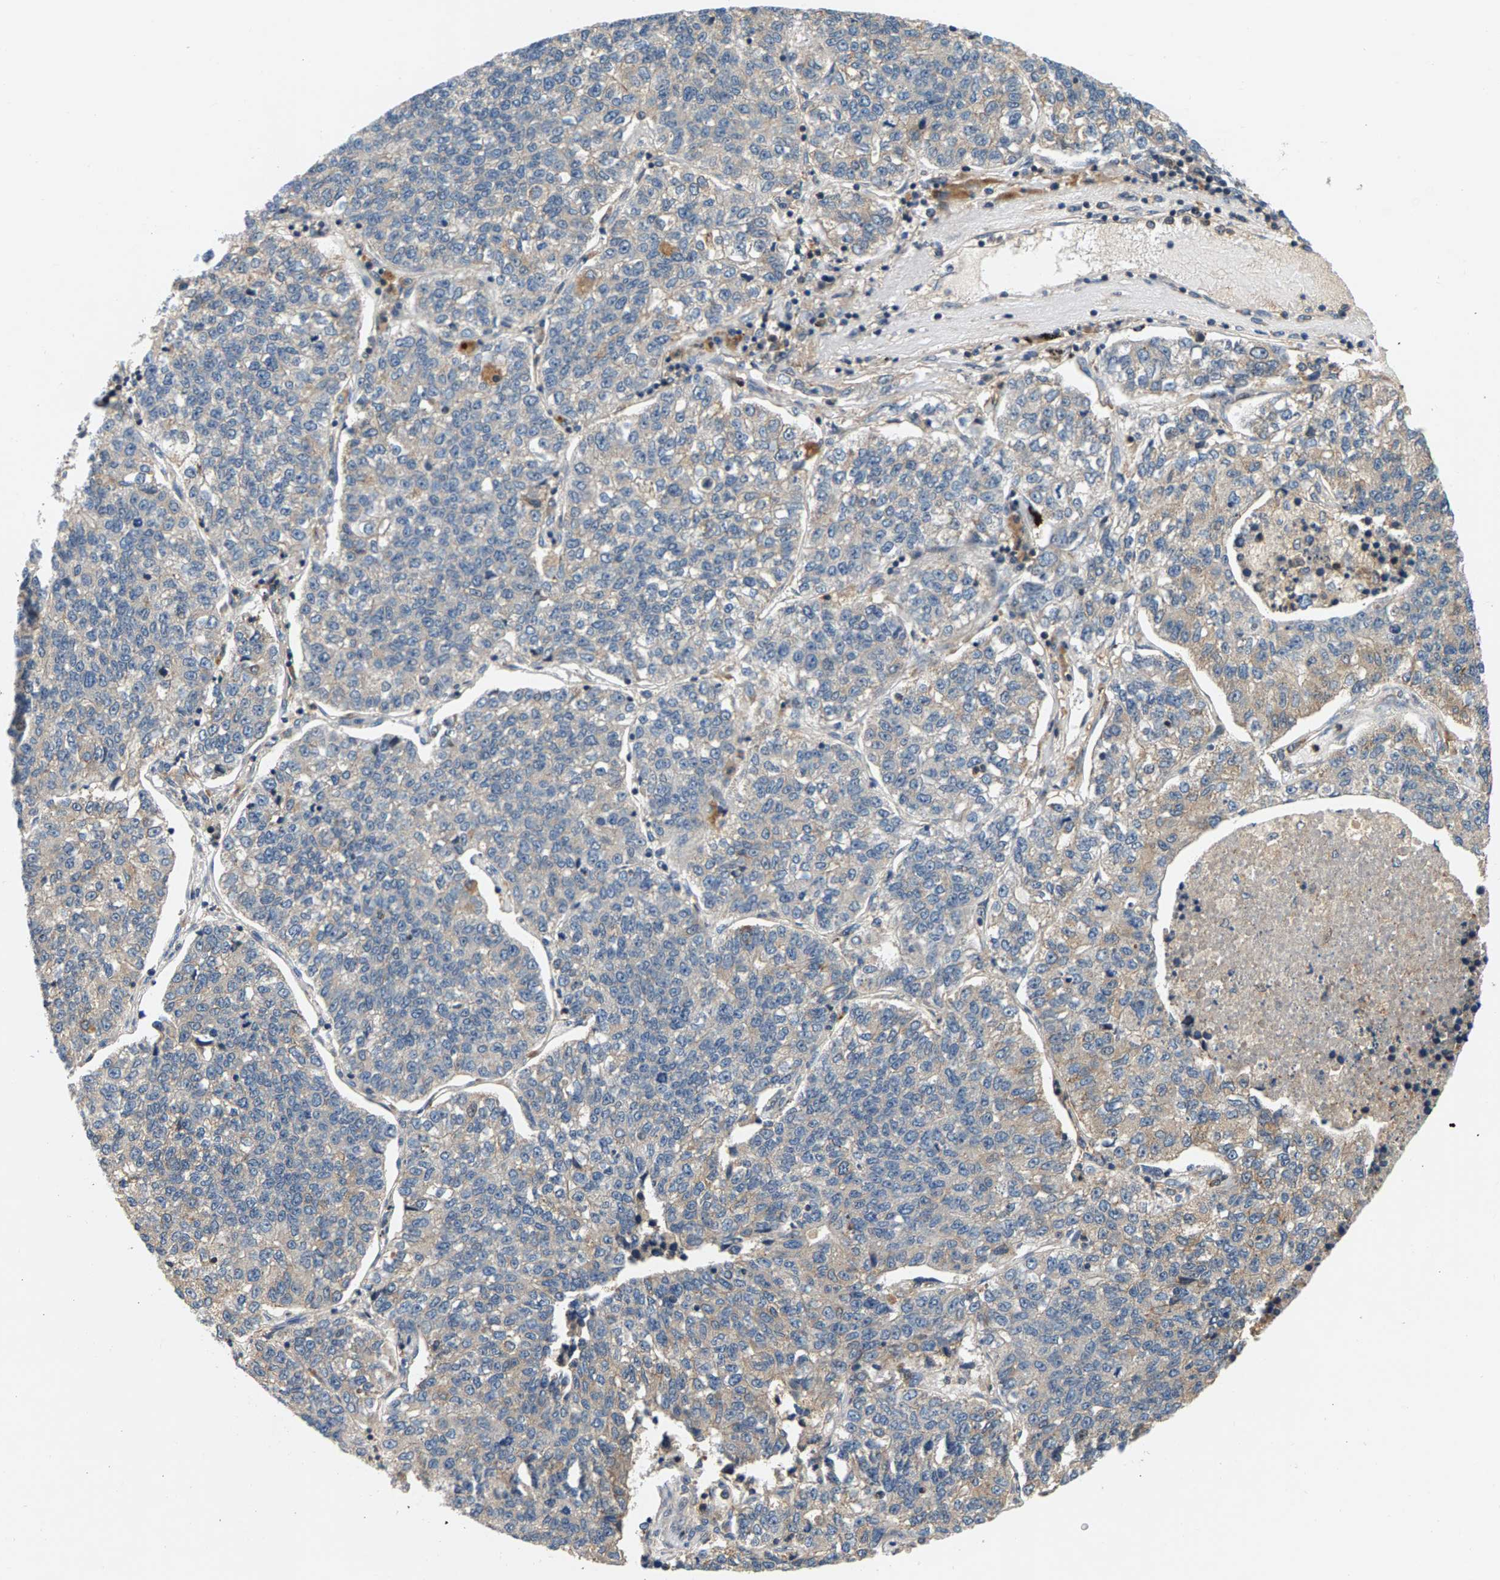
{"staining": {"intensity": "negative", "quantity": "none", "location": "none"}, "tissue": "lung cancer", "cell_type": "Tumor cells", "image_type": "cancer", "snomed": [{"axis": "morphology", "description": "Adenocarcinoma, NOS"}, {"axis": "topography", "description": "Lung"}], "caption": "Immunohistochemical staining of lung cancer demonstrates no significant positivity in tumor cells.", "gene": "FAM78A", "patient": {"sex": "male", "age": 49}}